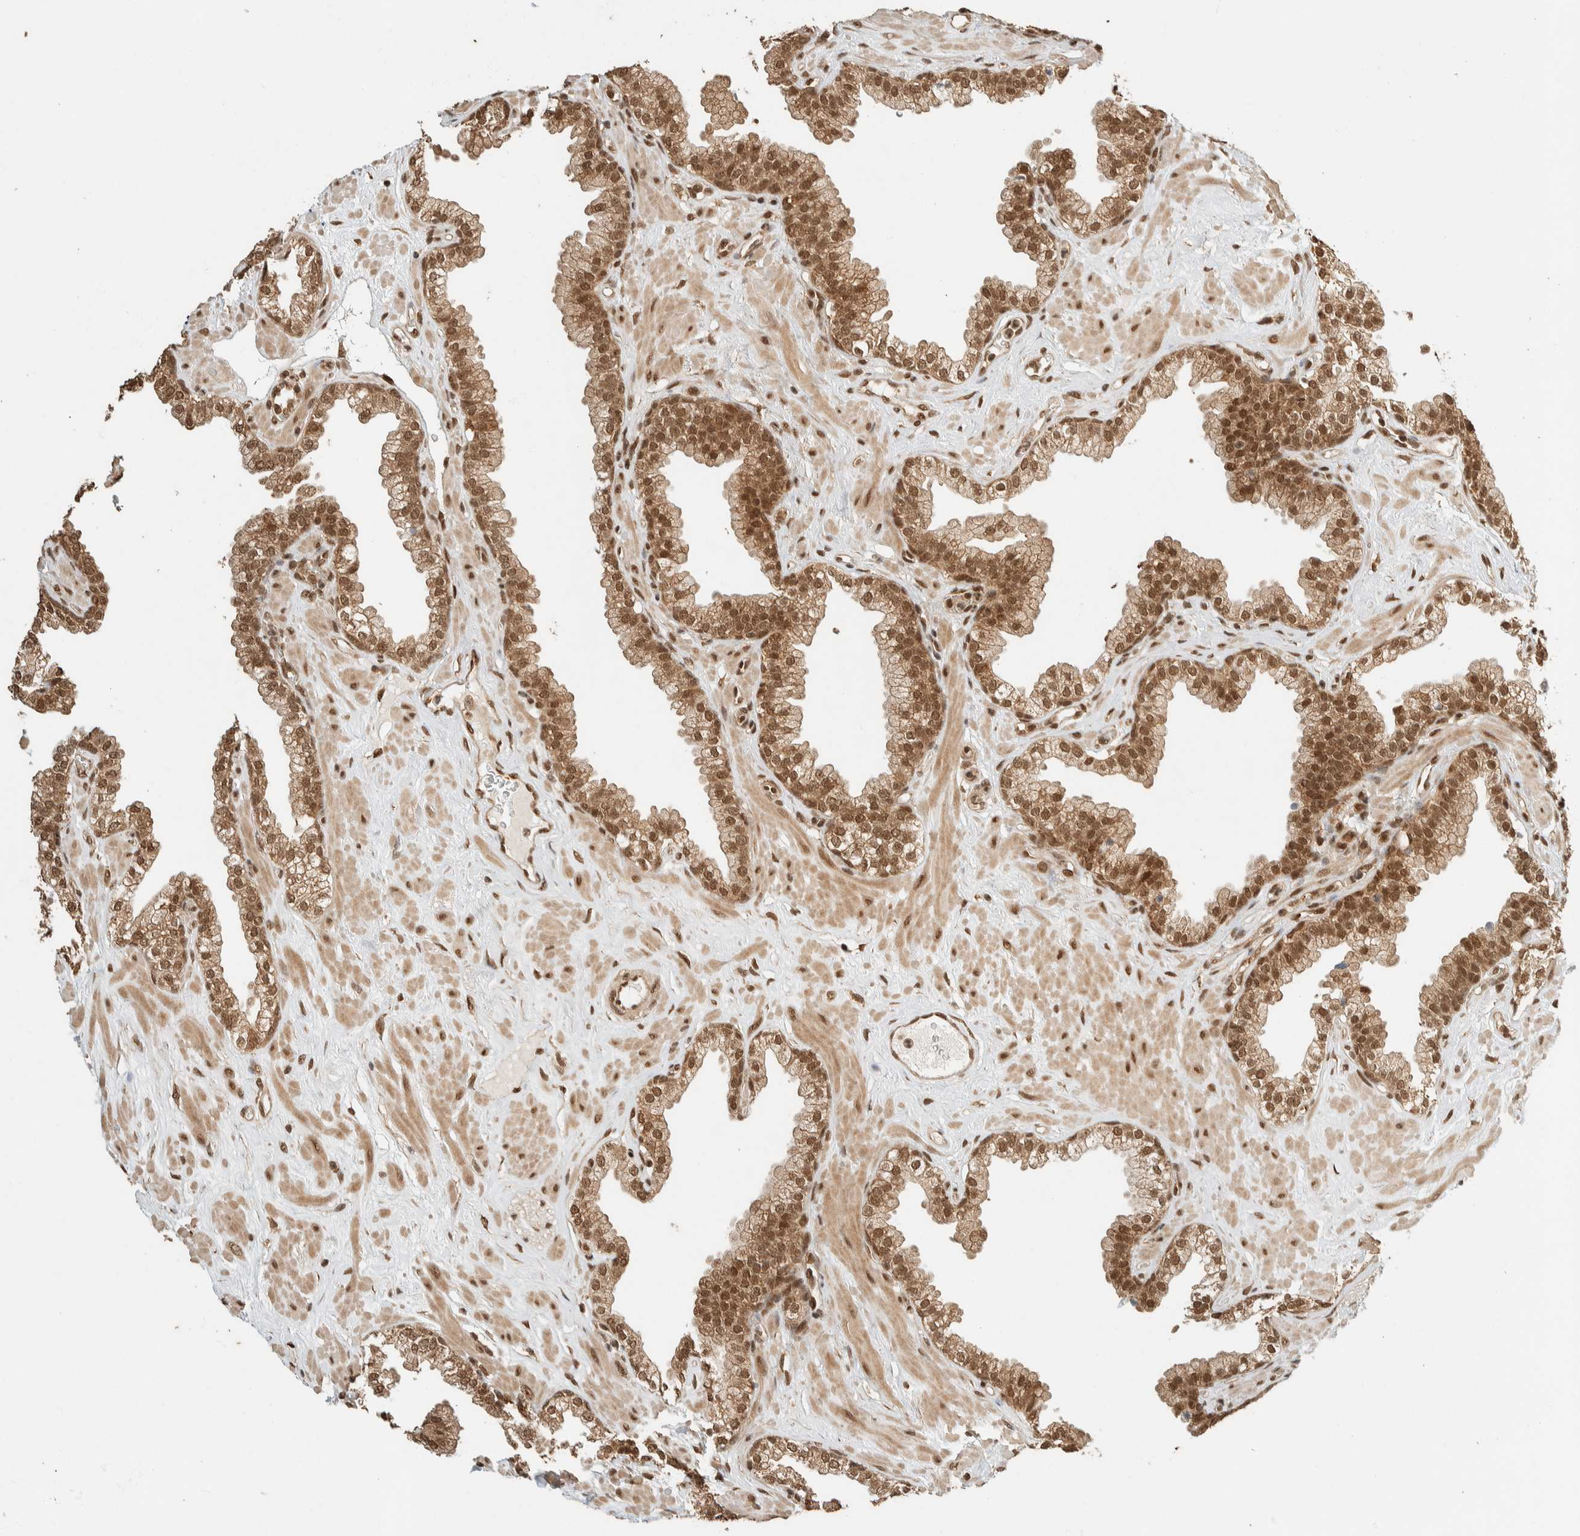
{"staining": {"intensity": "strong", "quantity": ">75%", "location": "cytoplasmic/membranous,nuclear"}, "tissue": "prostate", "cell_type": "Glandular cells", "image_type": "normal", "snomed": [{"axis": "morphology", "description": "Normal tissue, NOS"}, {"axis": "morphology", "description": "Urothelial carcinoma, Low grade"}, {"axis": "topography", "description": "Urinary bladder"}, {"axis": "topography", "description": "Prostate"}], "caption": "Protein expression analysis of normal prostate reveals strong cytoplasmic/membranous,nuclear expression in about >75% of glandular cells. The protein of interest is shown in brown color, while the nuclei are stained blue.", "gene": "ZBTB2", "patient": {"sex": "male", "age": 60}}